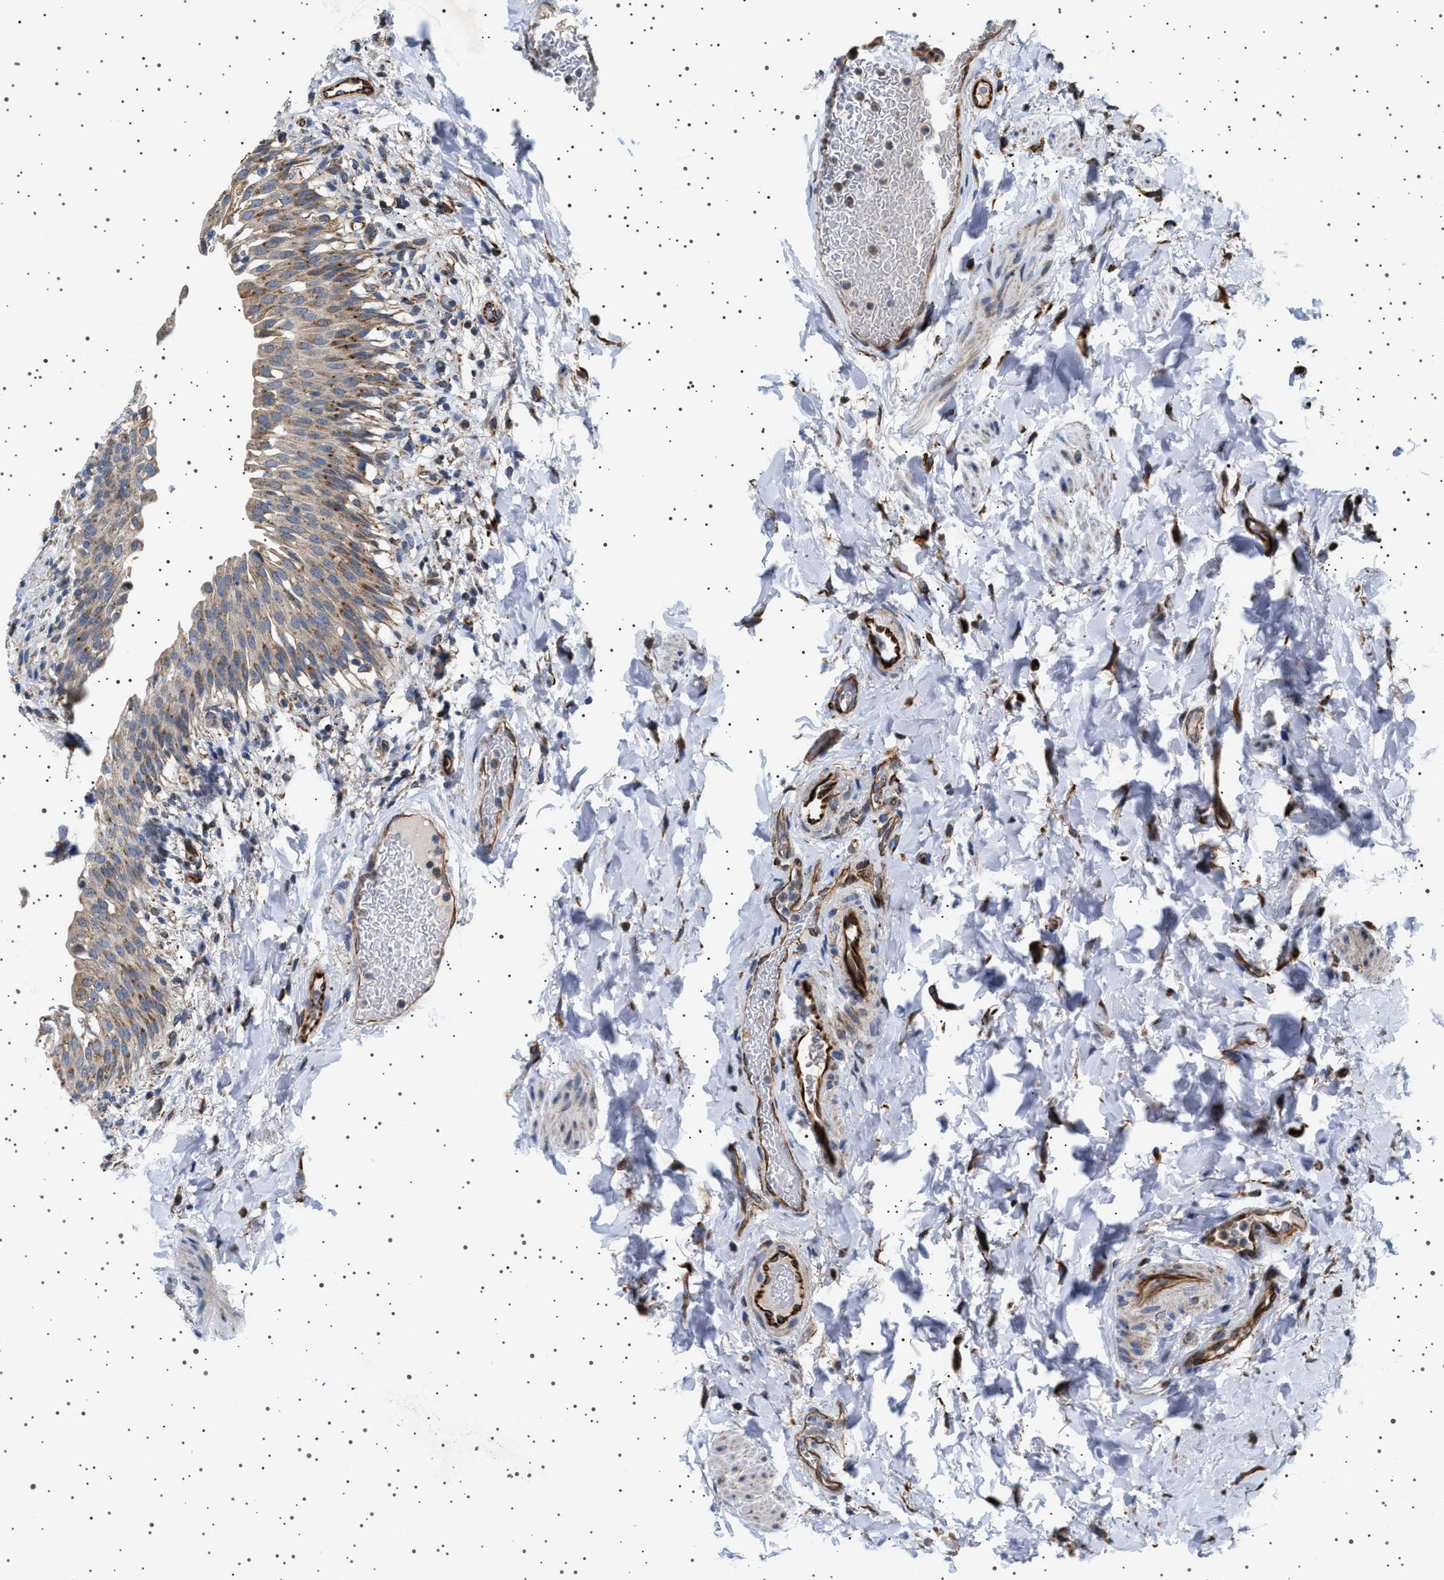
{"staining": {"intensity": "moderate", "quantity": ">75%", "location": "cytoplasmic/membranous"}, "tissue": "urinary bladder", "cell_type": "Urothelial cells", "image_type": "normal", "snomed": [{"axis": "morphology", "description": "Normal tissue, NOS"}, {"axis": "topography", "description": "Urinary bladder"}], "caption": "Immunohistochemistry (IHC) of unremarkable urinary bladder exhibits medium levels of moderate cytoplasmic/membranous expression in approximately >75% of urothelial cells. The staining is performed using DAB (3,3'-diaminobenzidine) brown chromogen to label protein expression. The nuclei are counter-stained blue using hematoxylin.", "gene": "TRUB2", "patient": {"sex": "female", "age": 60}}